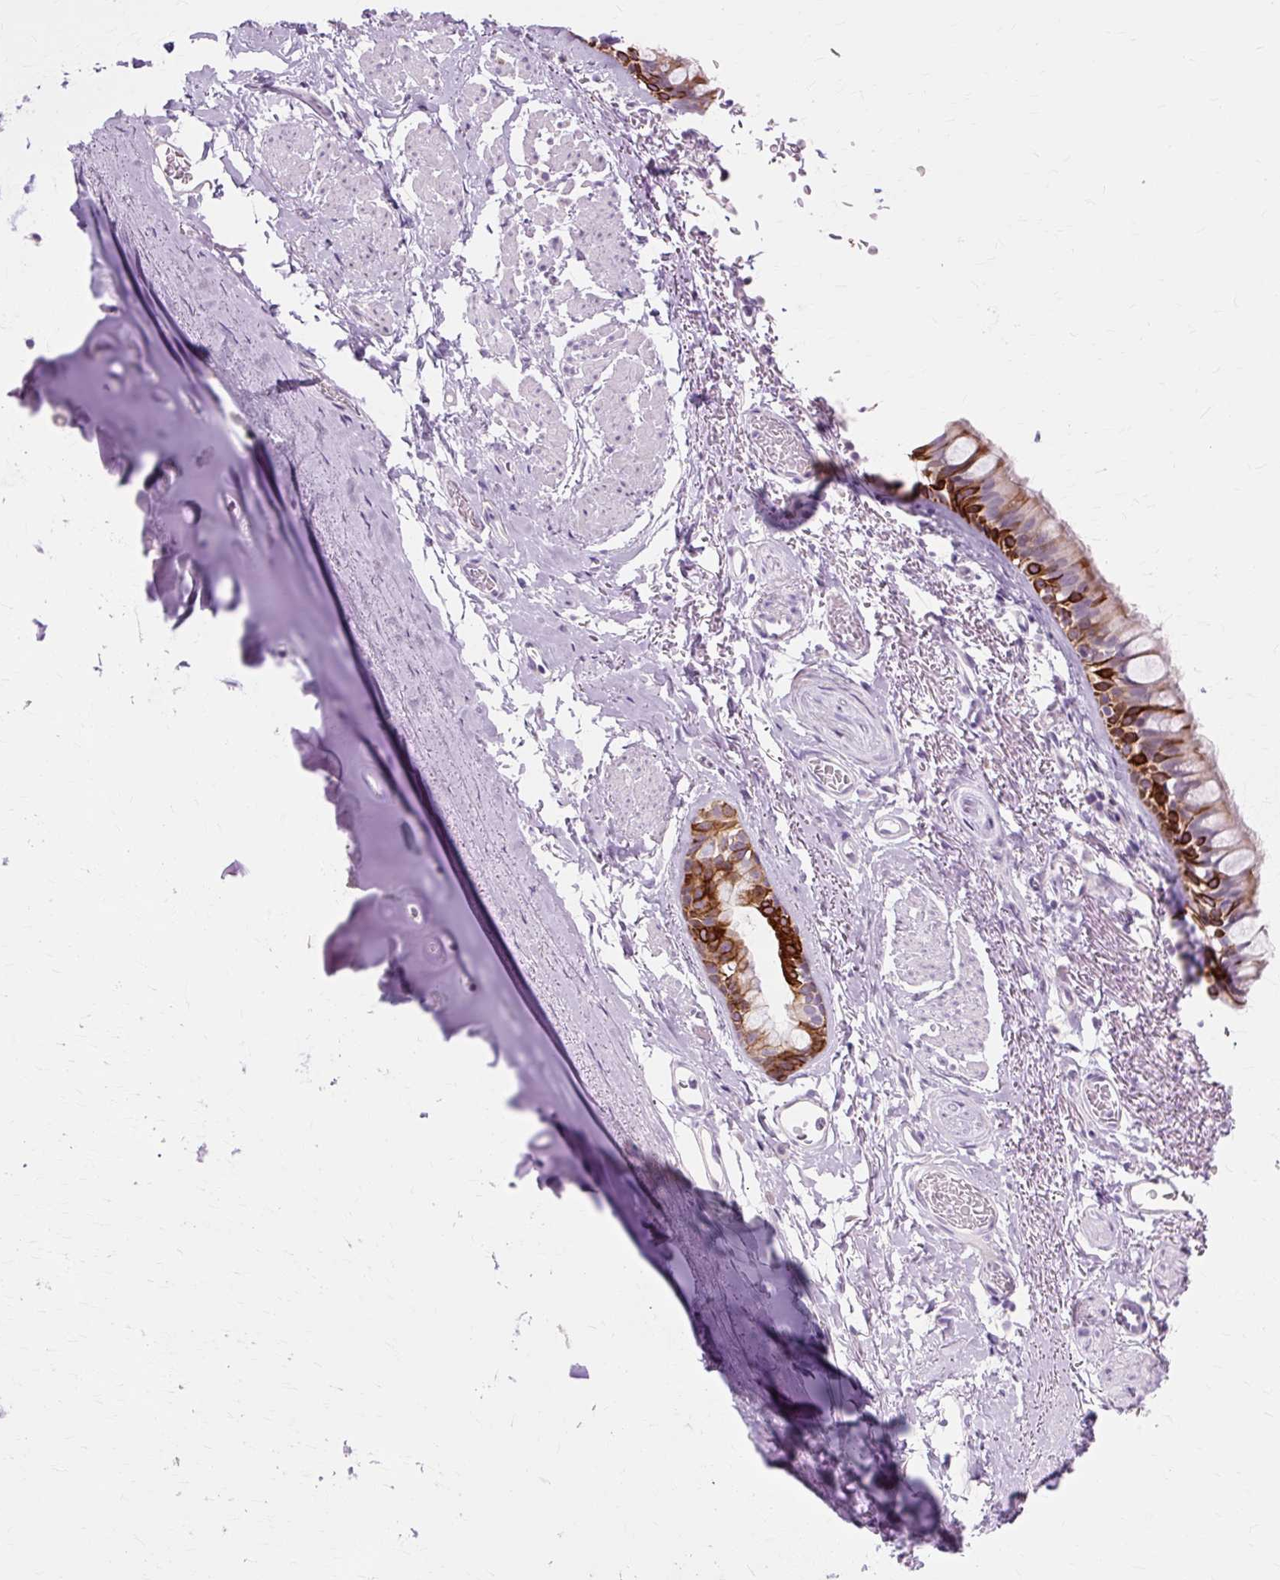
{"staining": {"intensity": "strong", "quantity": "<25%", "location": "cytoplasmic/membranous"}, "tissue": "bronchus", "cell_type": "Respiratory epithelial cells", "image_type": "normal", "snomed": [{"axis": "morphology", "description": "Normal tissue, NOS"}, {"axis": "topography", "description": "Bronchus"}], "caption": "Normal bronchus displays strong cytoplasmic/membranous positivity in about <25% of respiratory epithelial cells The protein is shown in brown color, while the nuclei are stained blue..", "gene": "IRX2", "patient": {"sex": "male", "age": 67}}